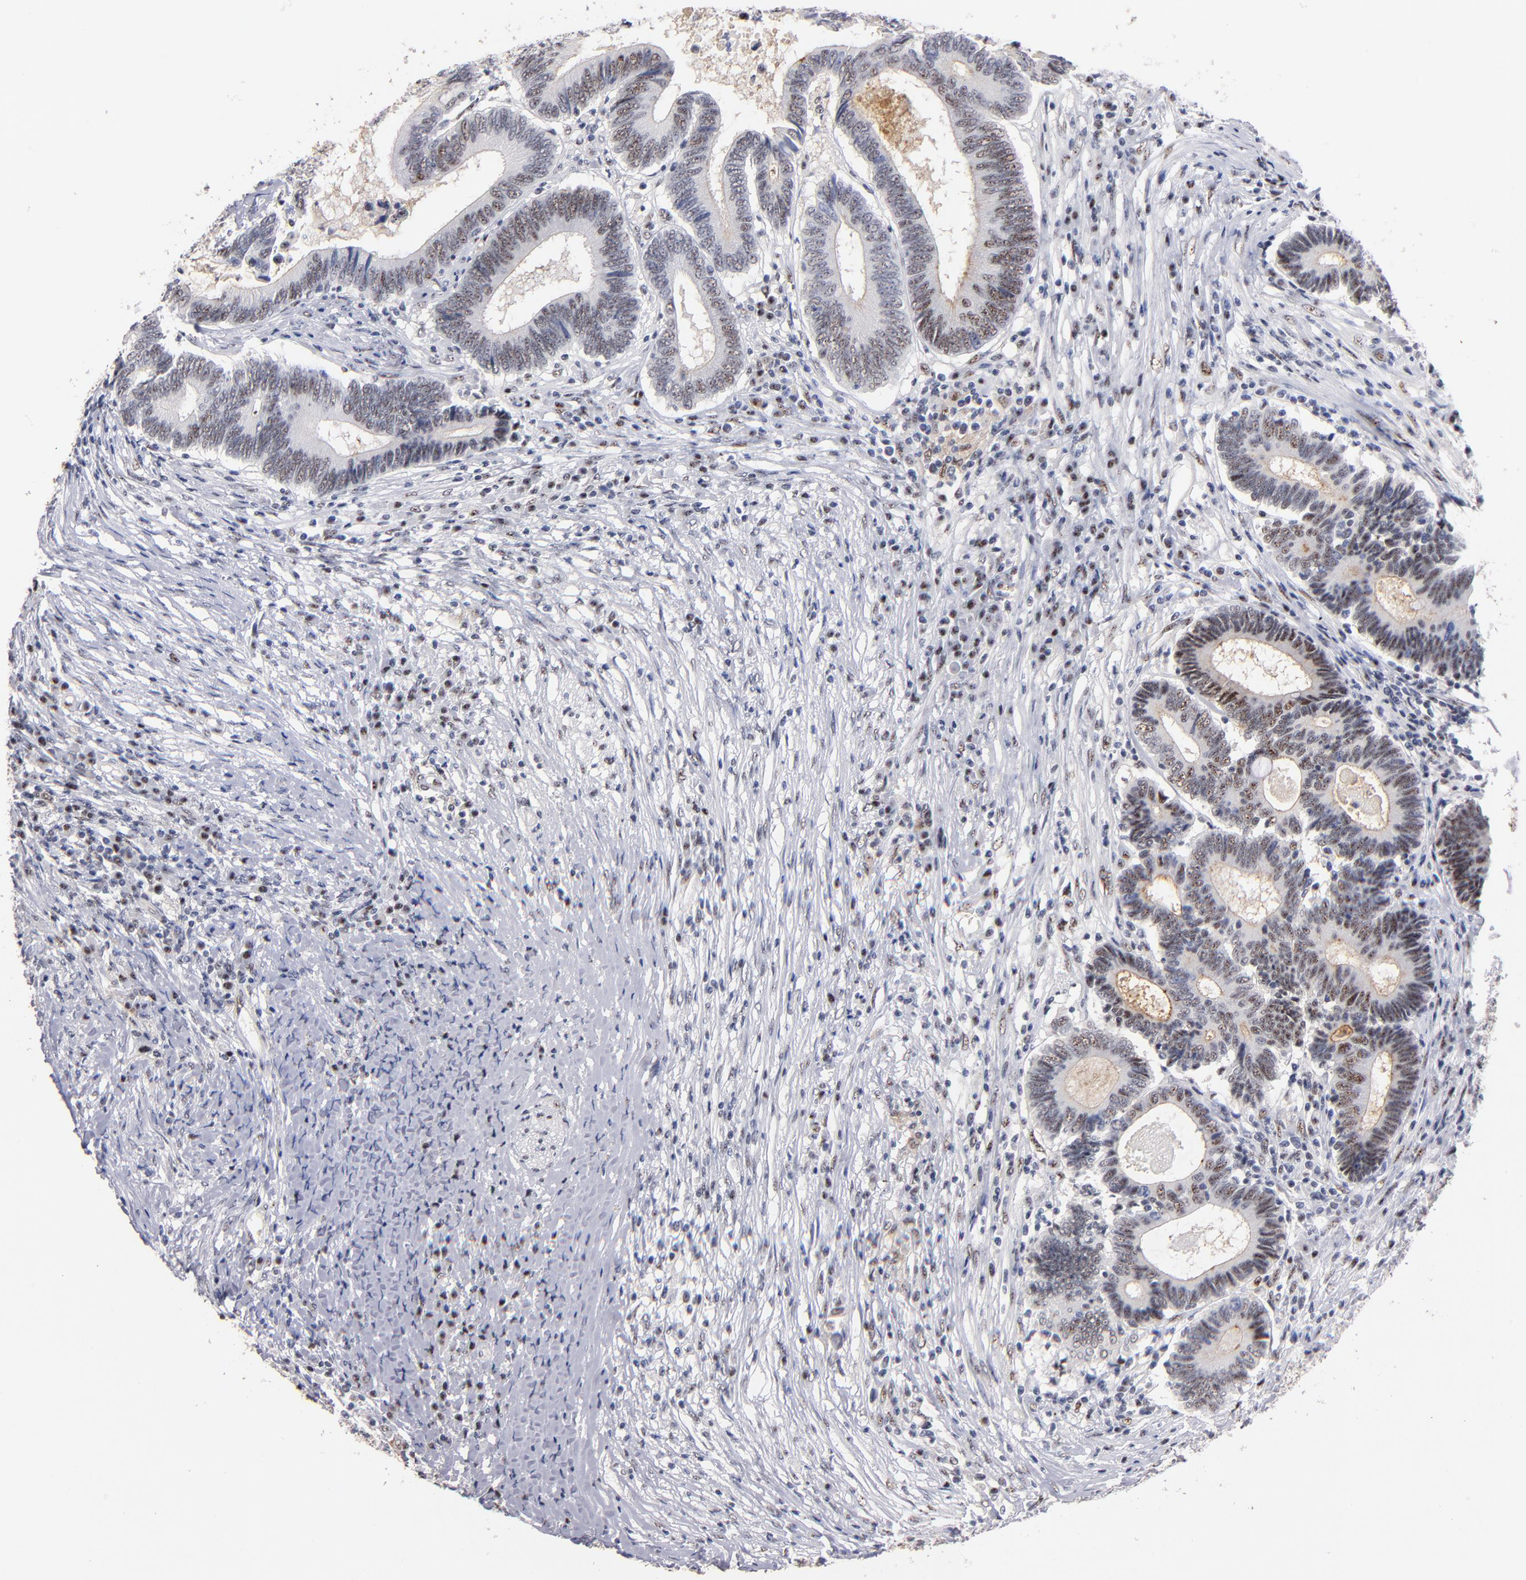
{"staining": {"intensity": "moderate", "quantity": ">75%", "location": "nuclear"}, "tissue": "colorectal cancer", "cell_type": "Tumor cells", "image_type": "cancer", "snomed": [{"axis": "morphology", "description": "Adenocarcinoma, NOS"}, {"axis": "topography", "description": "Colon"}], "caption": "Moderate nuclear staining is appreciated in approximately >75% of tumor cells in colorectal adenocarcinoma.", "gene": "RAF1", "patient": {"sex": "female", "age": 78}}